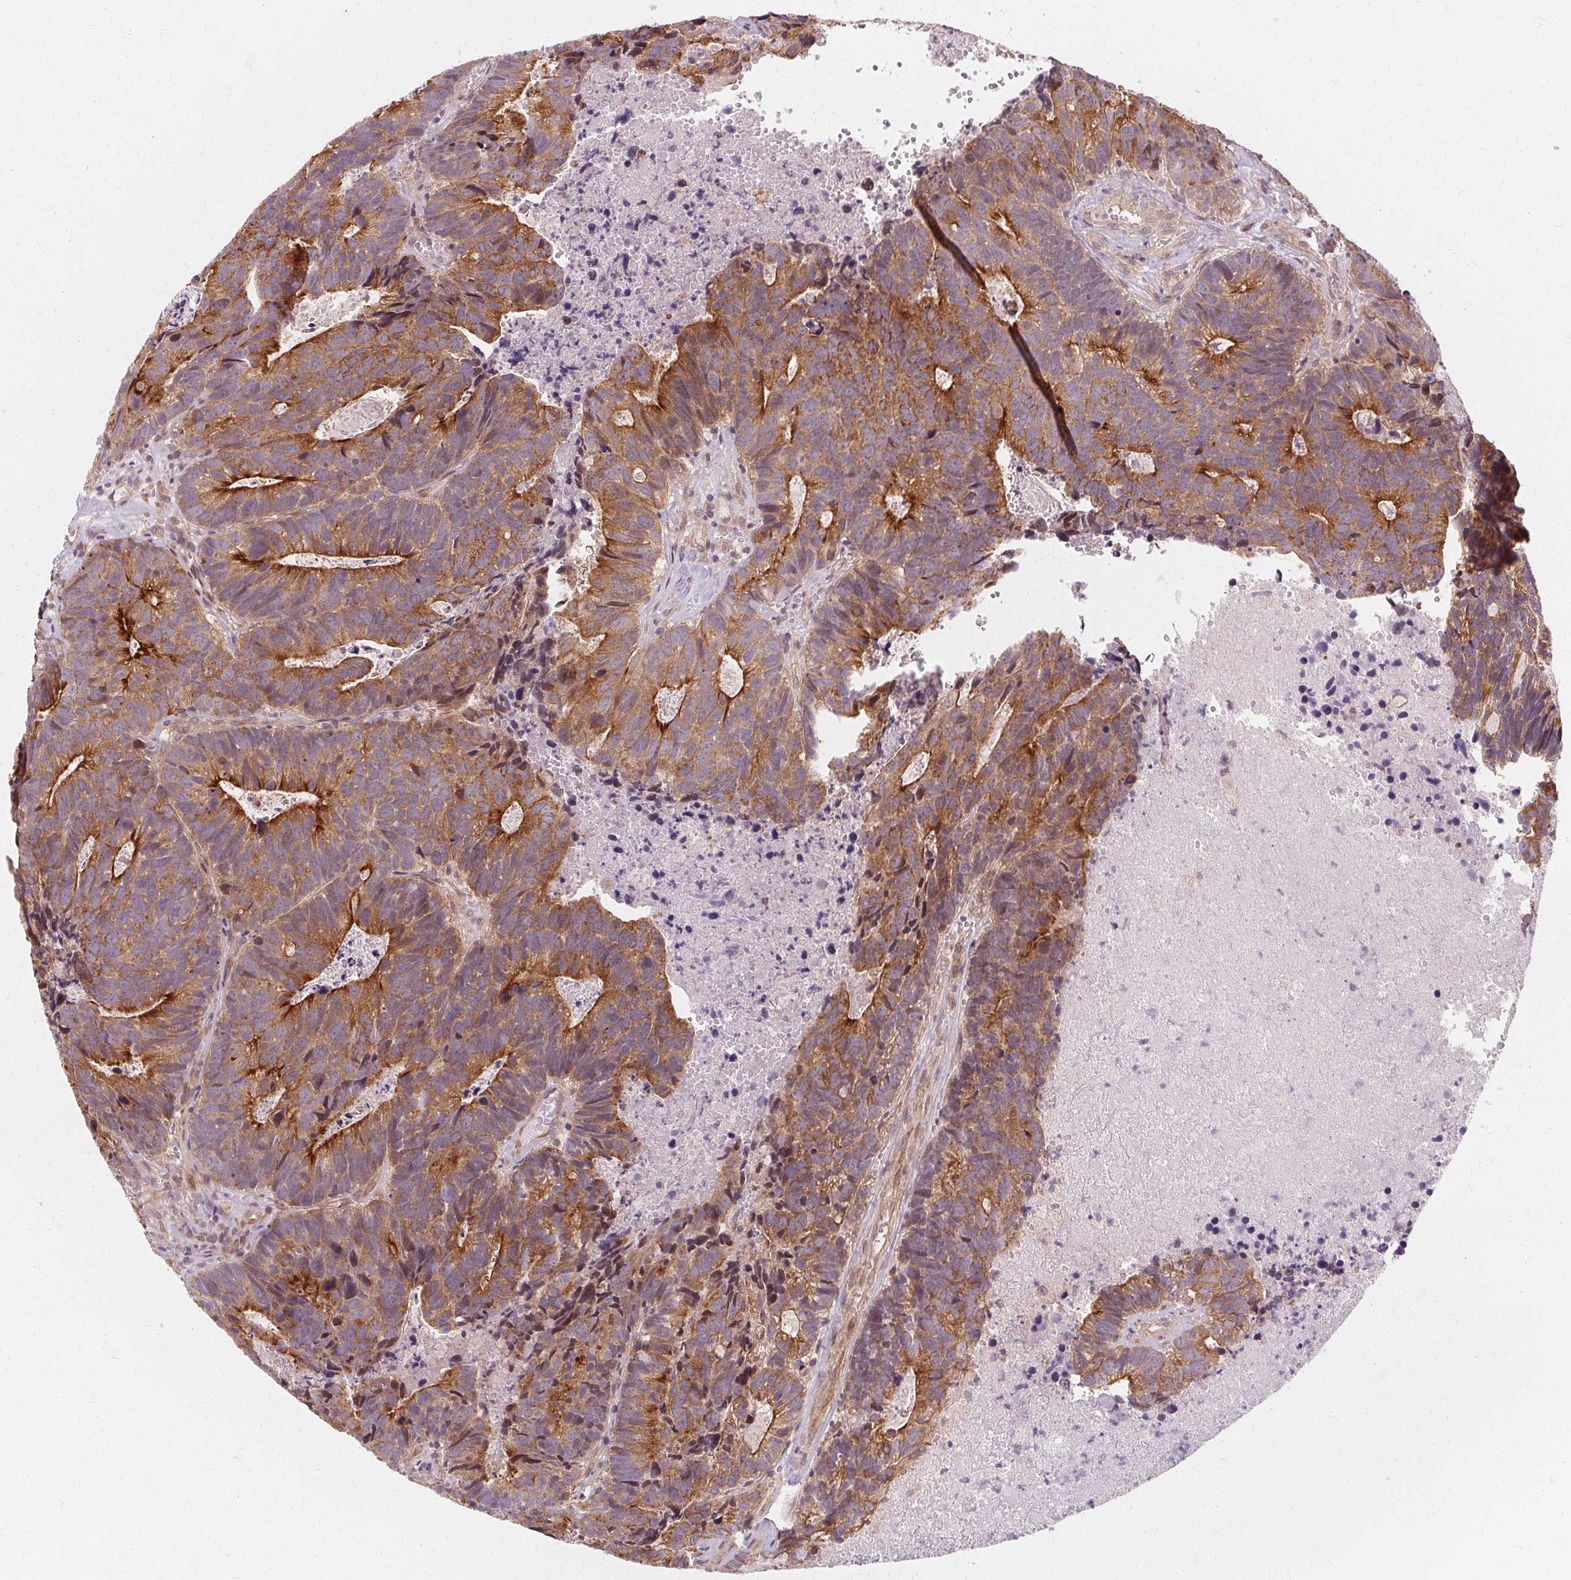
{"staining": {"intensity": "moderate", "quantity": ">75%", "location": "cytoplasmic/membranous"}, "tissue": "head and neck cancer", "cell_type": "Tumor cells", "image_type": "cancer", "snomed": [{"axis": "morphology", "description": "Adenocarcinoma, NOS"}, {"axis": "topography", "description": "Head-Neck"}], "caption": "Immunohistochemistry (IHC) staining of head and neck adenocarcinoma, which displays medium levels of moderate cytoplasmic/membranous expression in approximately >75% of tumor cells indicating moderate cytoplasmic/membranous protein positivity. The staining was performed using DAB (3,3'-diaminobenzidine) (brown) for protein detection and nuclei were counterstained in hematoxylin (blue).", "gene": "USP8", "patient": {"sex": "male", "age": 62}}